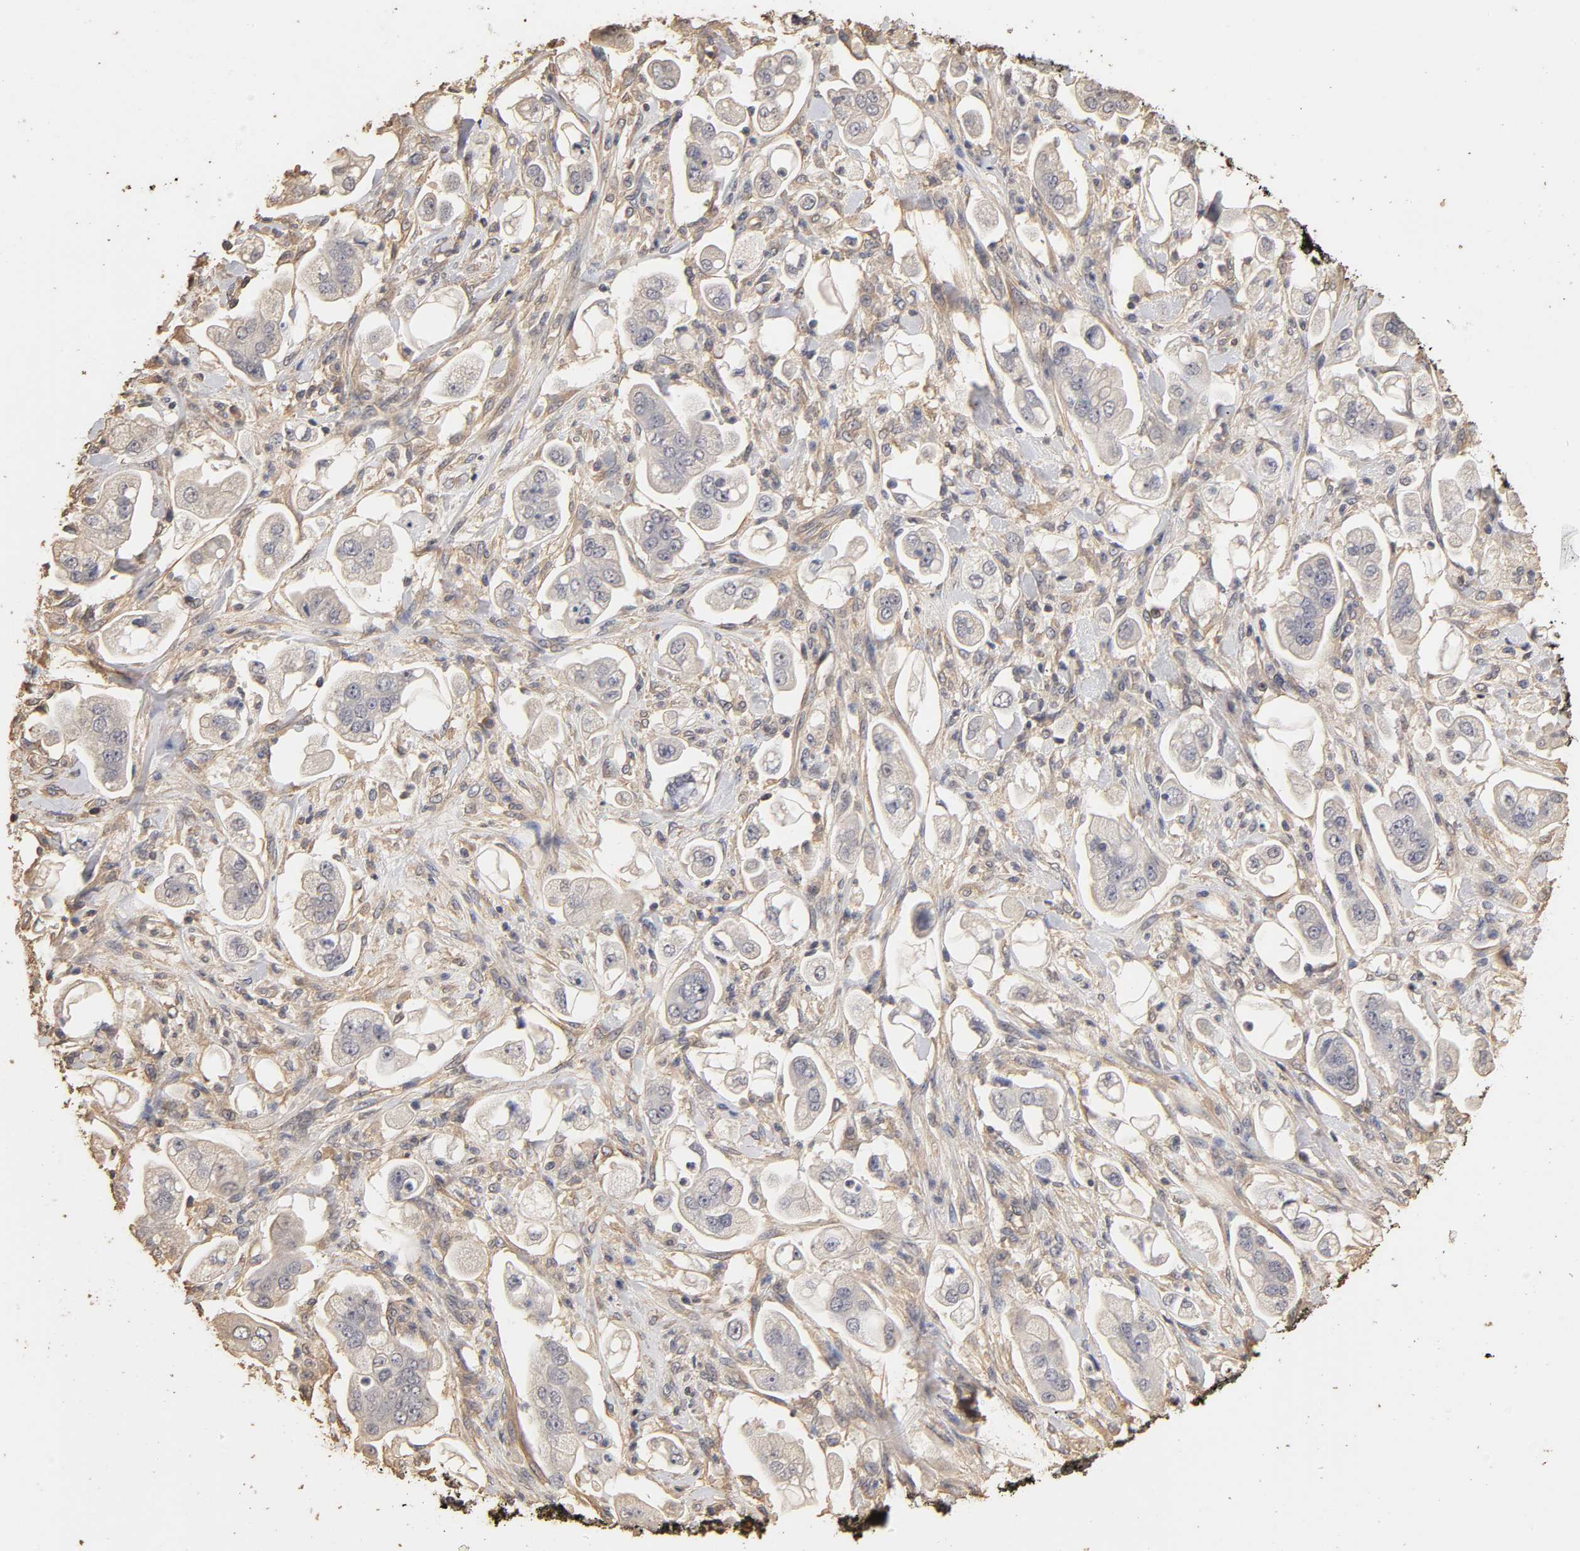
{"staining": {"intensity": "negative", "quantity": "none", "location": "none"}, "tissue": "stomach cancer", "cell_type": "Tumor cells", "image_type": "cancer", "snomed": [{"axis": "morphology", "description": "Adenocarcinoma, NOS"}, {"axis": "topography", "description": "Stomach"}], "caption": "Immunohistochemical staining of adenocarcinoma (stomach) exhibits no significant staining in tumor cells.", "gene": "VSIG4", "patient": {"sex": "male", "age": 62}}